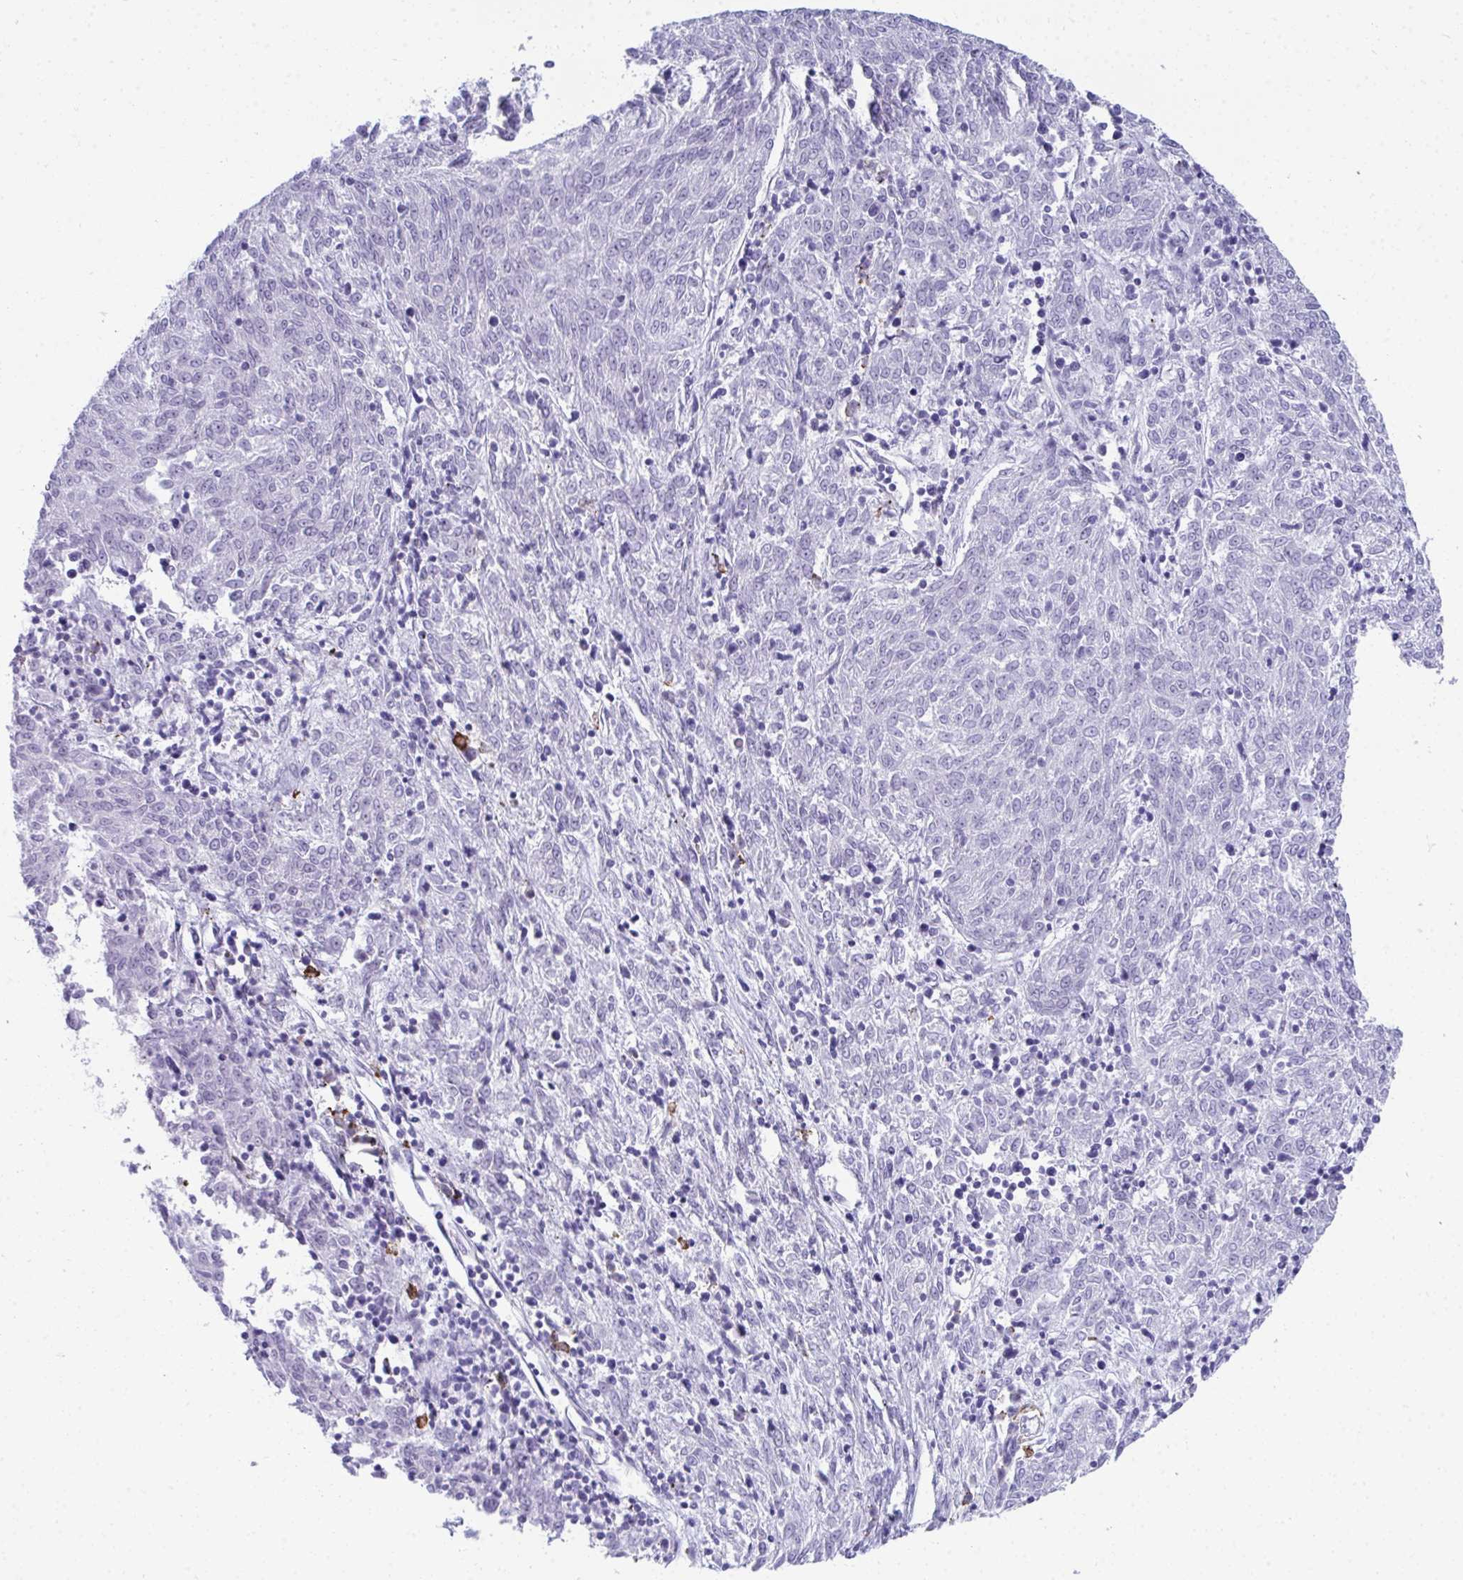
{"staining": {"intensity": "negative", "quantity": "none", "location": "none"}, "tissue": "melanoma", "cell_type": "Tumor cells", "image_type": "cancer", "snomed": [{"axis": "morphology", "description": "Malignant melanoma, NOS"}, {"axis": "topography", "description": "Skin"}], "caption": "The IHC histopathology image has no significant positivity in tumor cells of melanoma tissue. (Immunohistochemistry, brightfield microscopy, high magnification).", "gene": "PUS7L", "patient": {"sex": "female", "age": 72}}